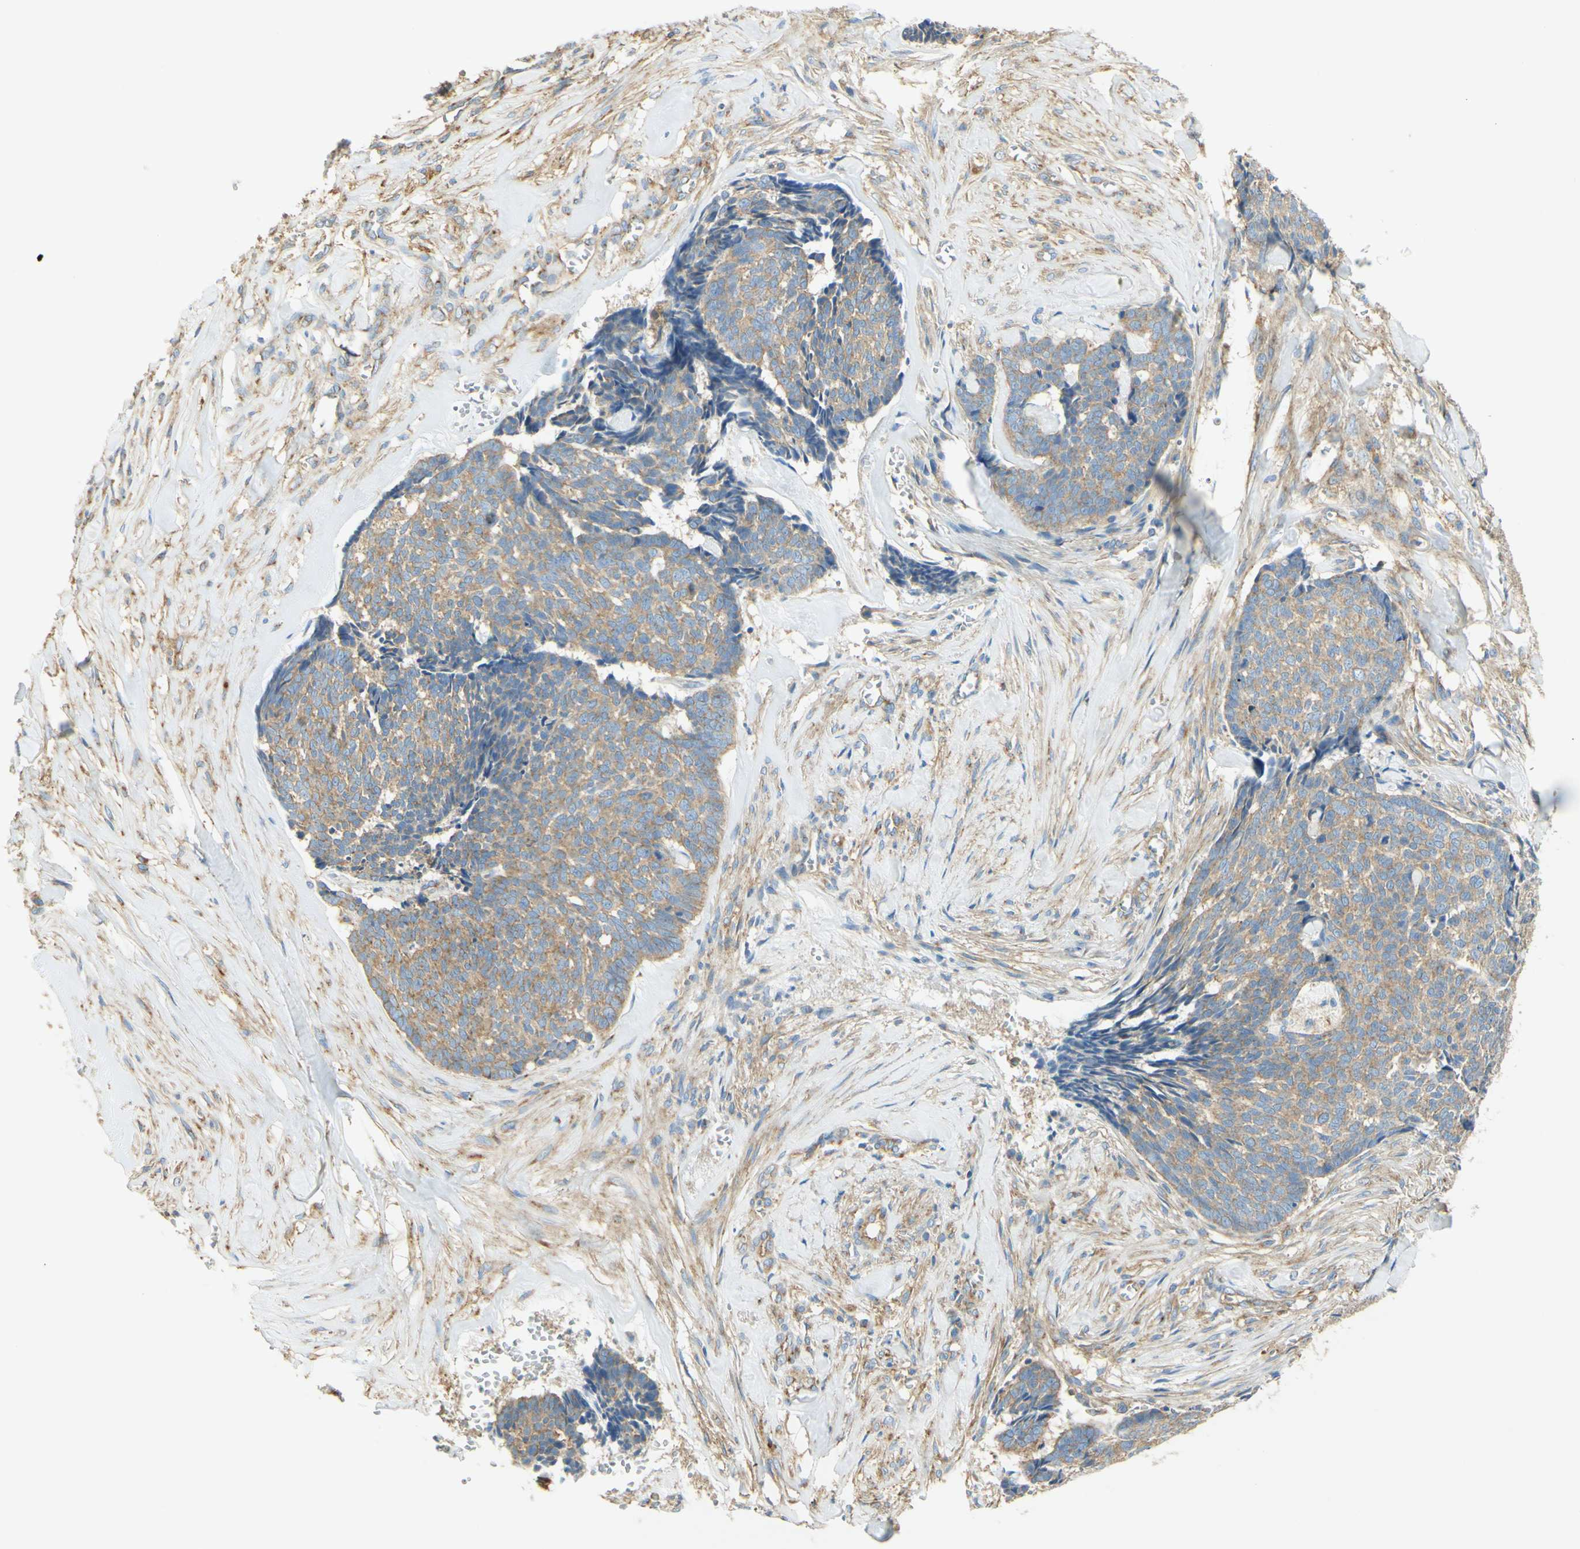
{"staining": {"intensity": "weak", "quantity": "25%-75%", "location": "cytoplasmic/membranous"}, "tissue": "skin cancer", "cell_type": "Tumor cells", "image_type": "cancer", "snomed": [{"axis": "morphology", "description": "Basal cell carcinoma"}, {"axis": "topography", "description": "Skin"}], "caption": "An immunohistochemistry (IHC) photomicrograph of tumor tissue is shown. Protein staining in brown labels weak cytoplasmic/membranous positivity in skin basal cell carcinoma within tumor cells.", "gene": "CLTC", "patient": {"sex": "male", "age": 84}}